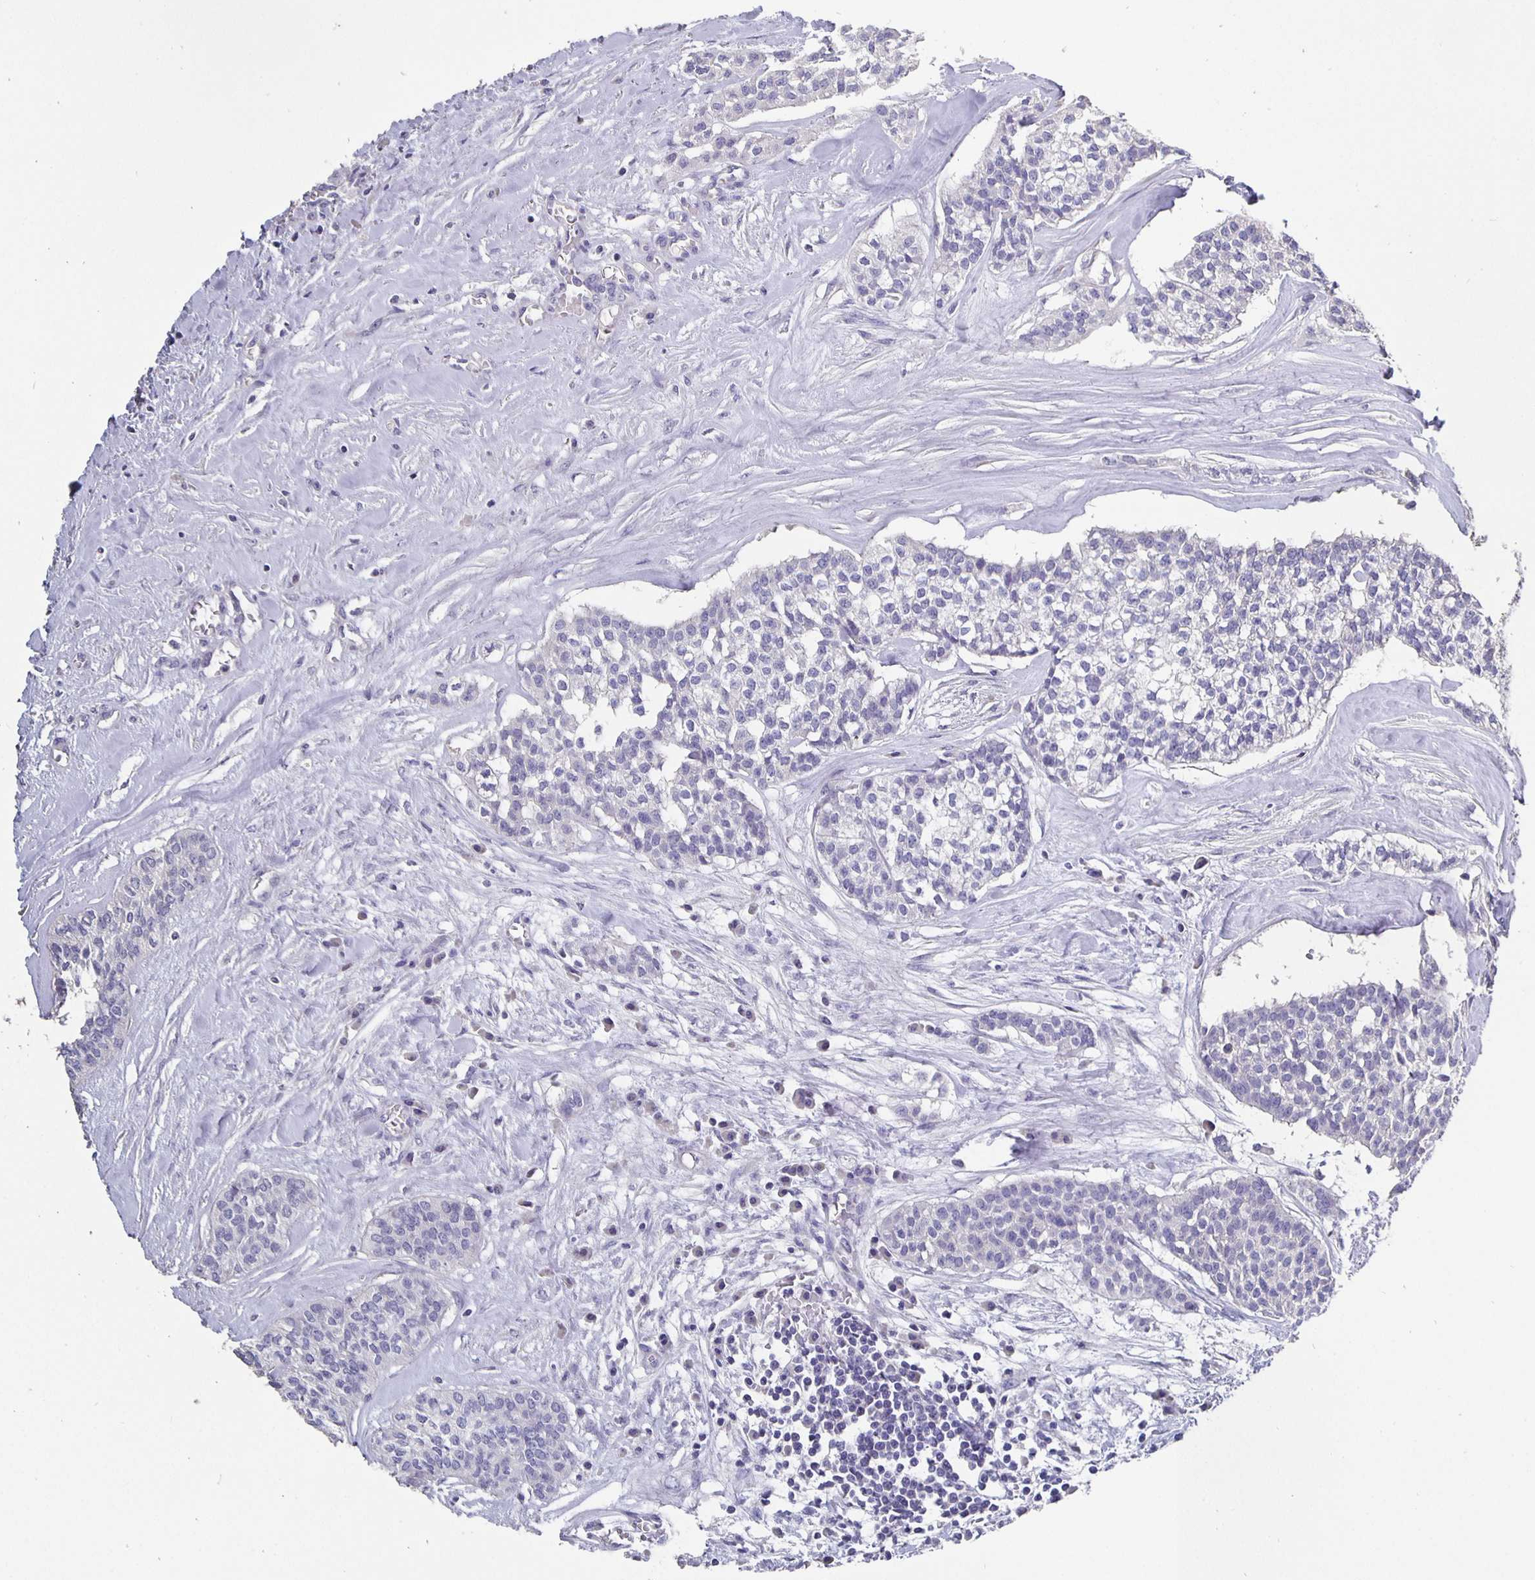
{"staining": {"intensity": "negative", "quantity": "none", "location": "none"}, "tissue": "head and neck cancer", "cell_type": "Tumor cells", "image_type": "cancer", "snomed": [{"axis": "morphology", "description": "Adenocarcinoma, NOS"}, {"axis": "topography", "description": "Head-Neck"}], "caption": "The immunohistochemistry (IHC) photomicrograph has no significant positivity in tumor cells of adenocarcinoma (head and neck) tissue. (DAB (3,3'-diaminobenzidine) immunohistochemistry visualized using brightfield microscopy, high magnification).", "gene": "CFAP74", "patient": {"sex": "male", "age": 81}}